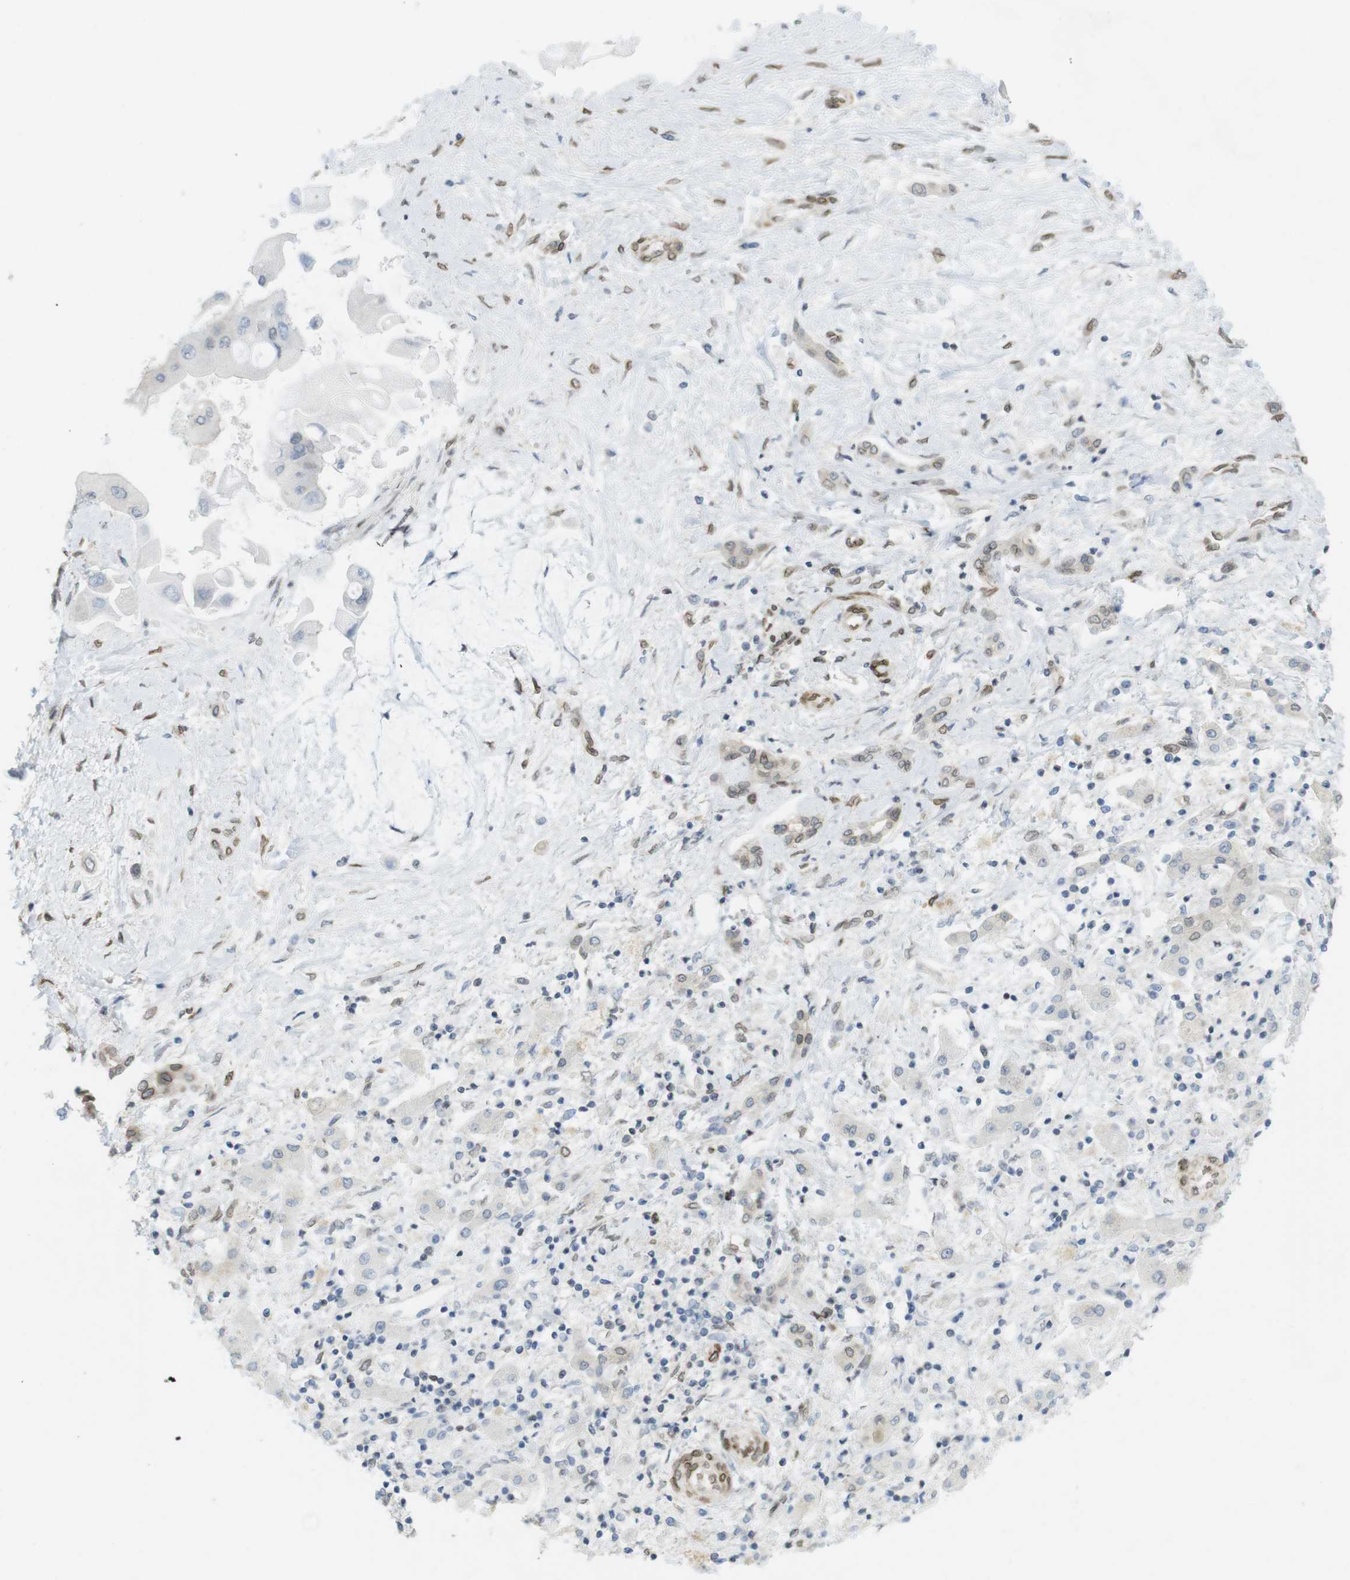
{"staining": {"intensity": "negative", "quantity": "none", "location": "none"}, "tissue": "liver cancer", "cell_type": "Tumor cells", "image_type": "cancer", "snomed": [{"axis": "morphology", "description": "Cholangiocarcinoma"}, {"axis": "topography", "description": "Liver"}], "caption": "Tumor cells are negative for brown protein staining in liver cancer (cholangiocarcinoma). Nuclei are stained in blue.", "gene": "ARL6IP6", "patient": {"sex": "male", "age": 50}}